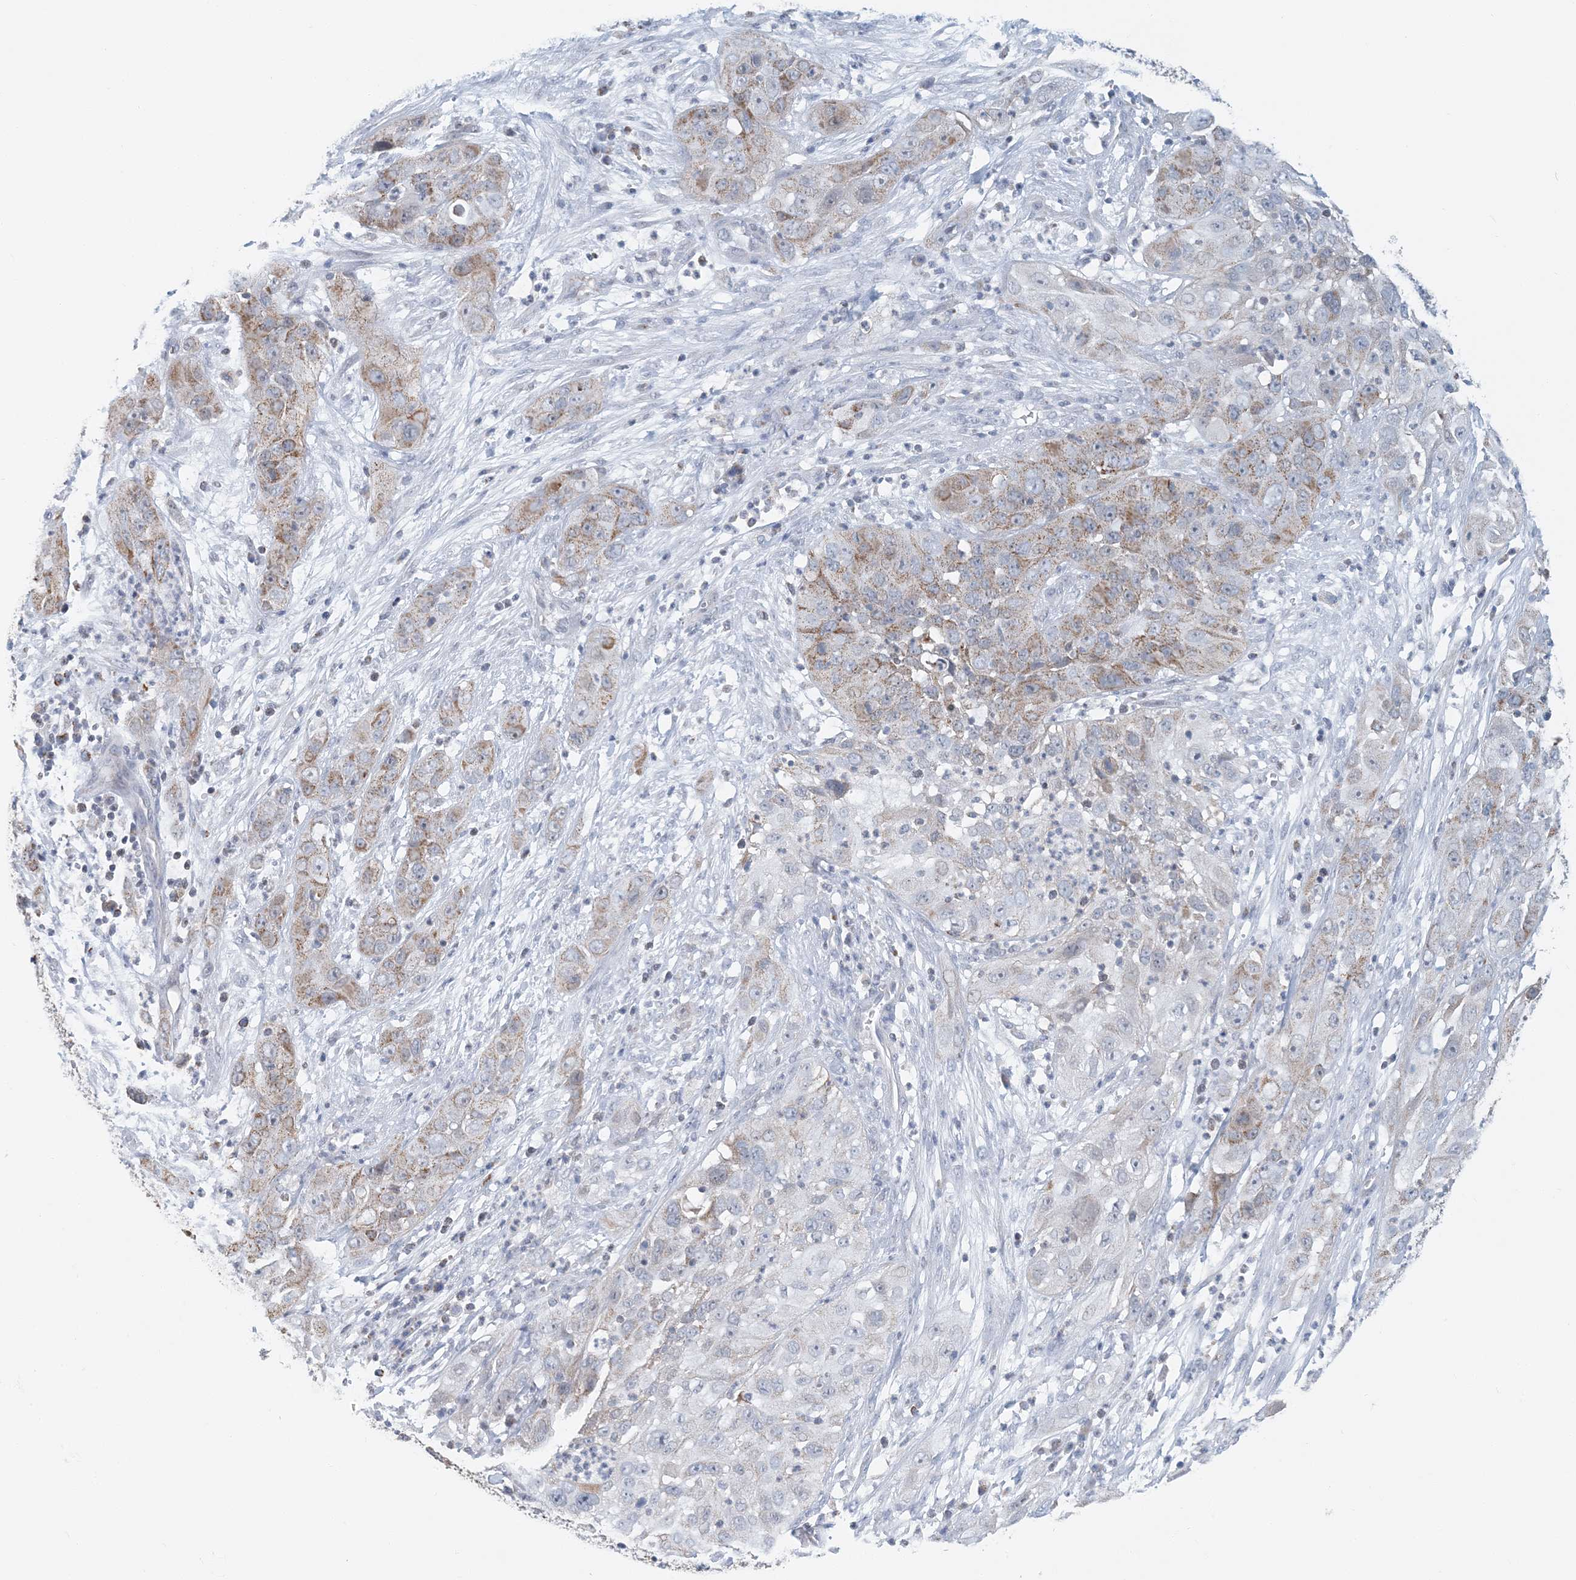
{"staining": {"intensity": "moderate", "quantity": "25%-75%", "location": "cytoplasmic/membranous"}, "tissue": "cervical cancer", "cell_type": "Tumor cells", "image_type": "cancer", "snomed": [{"axis": "morphology", "description": "Squamous cell carcinoma, NOS"}, {"axis": "topography", "description": "Cervix"}], "caption": "A medium amount of moderate cytoplasmic/membranous expression is appreciated in about 25%-75% of tumor cells in cervical cancer tissue.", "gene": "BDH1", "patient": {"sex": "female", "age": 32}}